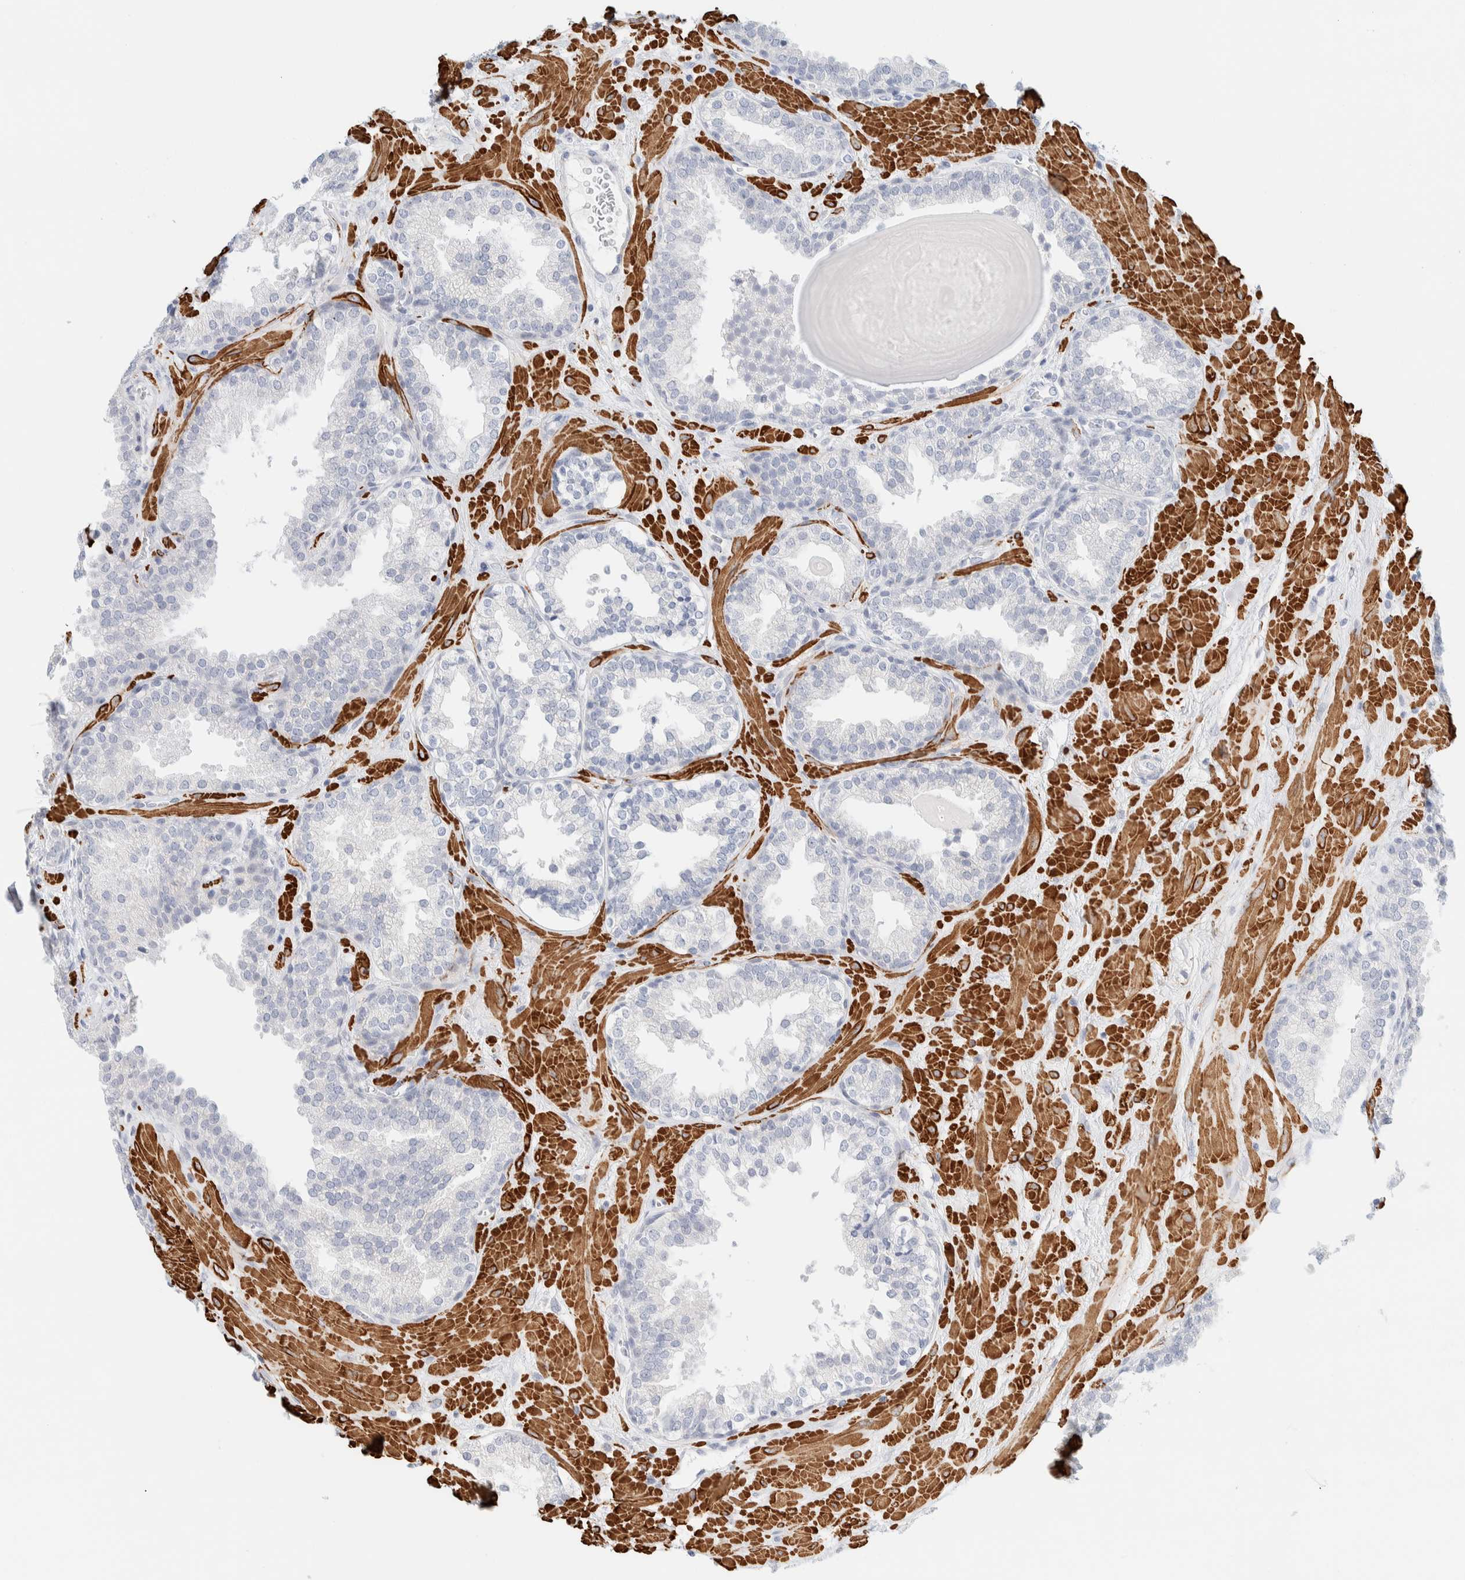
{"staining": {"intensity": "negative", "quantity": "none", "location": "none"}, "tissue": "prostate", "cell_type": "Glandular cells", "image_type": "normal", "snomed": [{"axis": "morphology", "description": "Normal tissue, NOS"}, {"axis": "topography", "description": "Prostate"}], "caption": "Histopathology image shows no significant protein positivity in glandular cells of unremarkable prostate. (DAB IHC visualized using brightfield microscopy, high magnification).", "gene": "AFMID", "patient": {"sex": "male", "age": 51}}